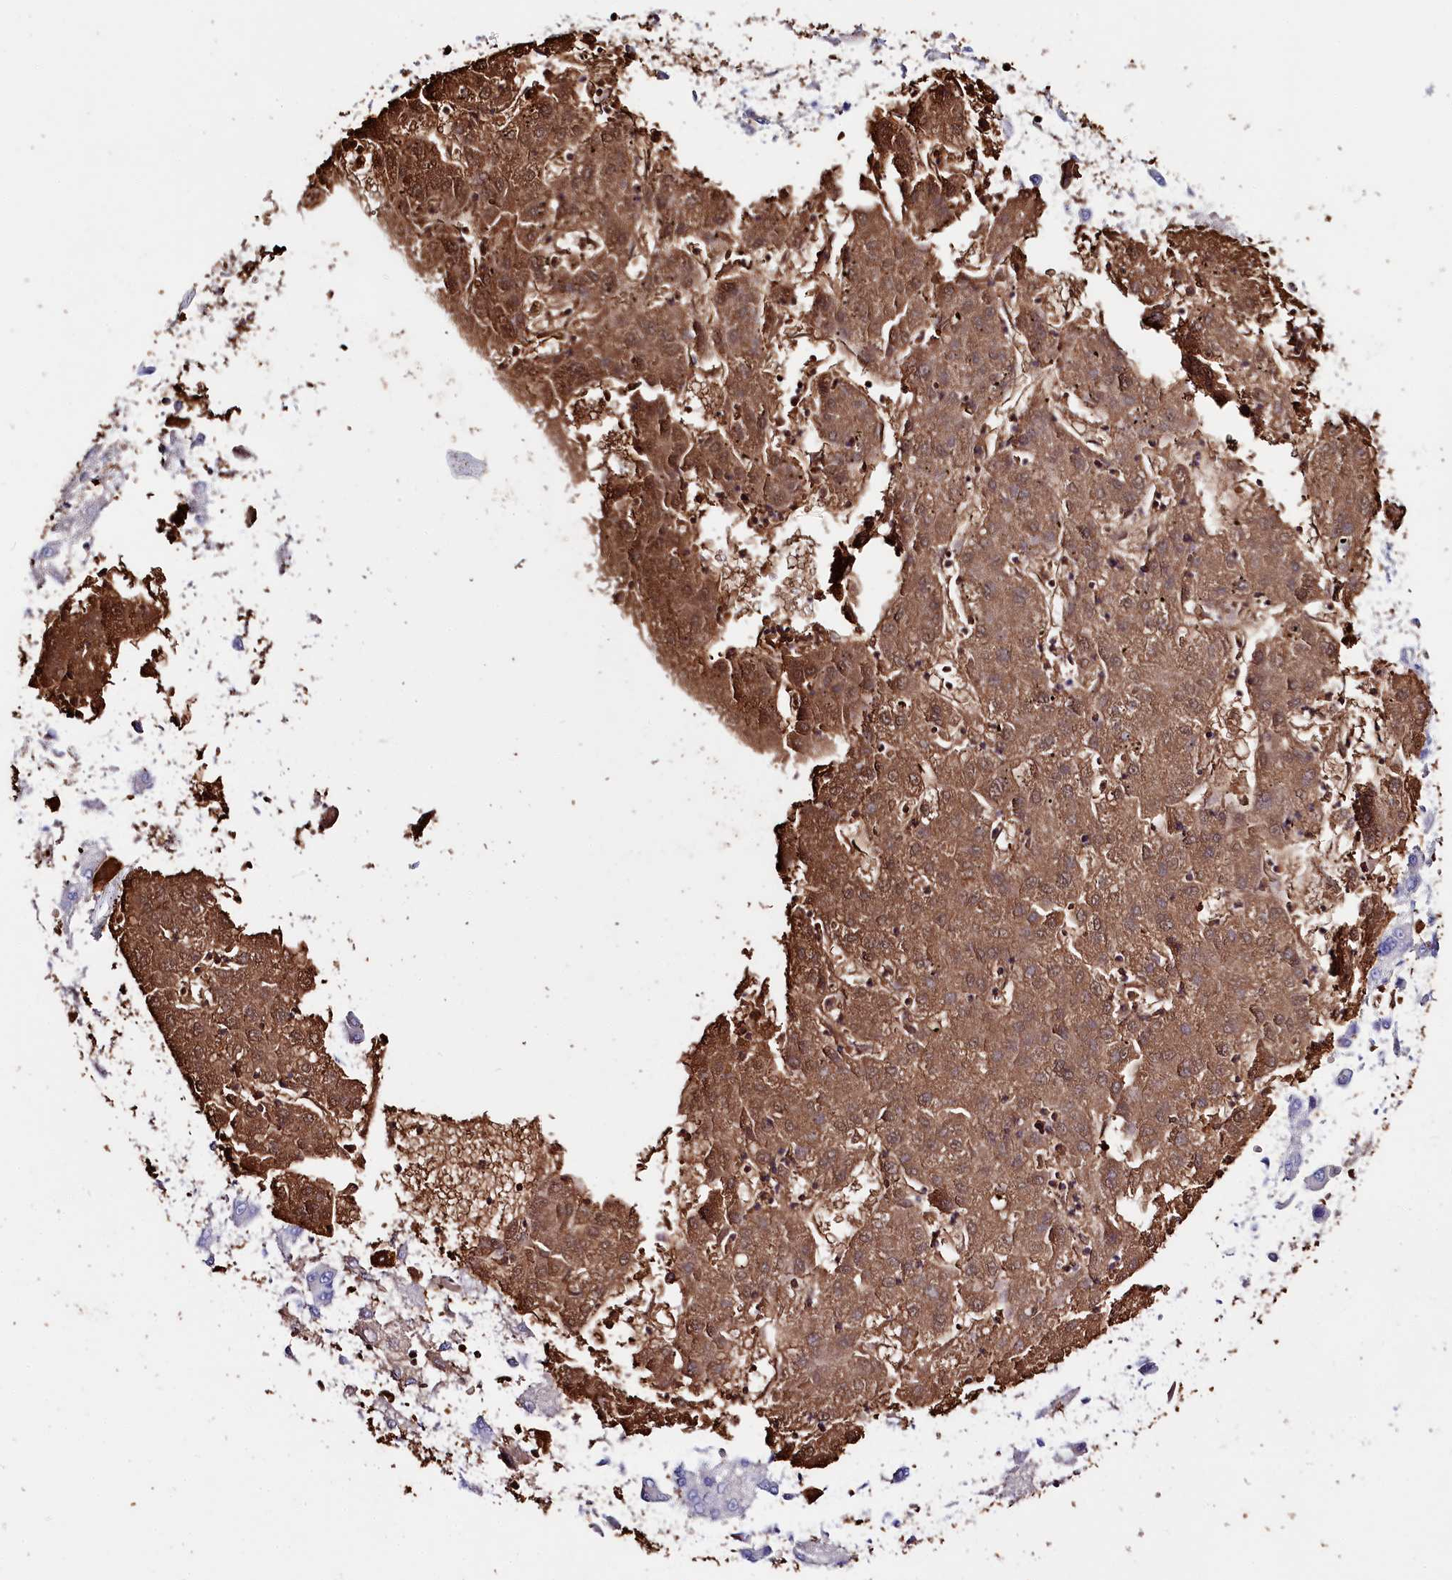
{"staining": {"intensity": "moderate", "quantity": ">75%", "location": "cytoplasmic/membranous,nuclear"}, "tissue": "liver cancer", "cell_type": "Tumor cells", "image_type": "cancer", "snomed": [{"axis": "morphology", "description": "Carcinoma, Hepatocellular, NOS"}, {"axis": "topography", "description": "Liver"}], "caption": "Protein staining reveals moderate cytoplasmic/membranous and nuclear expression in about >75% of tumor cells in liver cancer (hepatocellular carcinoma).", "gene": "RPUSD3", "patient": {"sex": "male", "age": 72}}